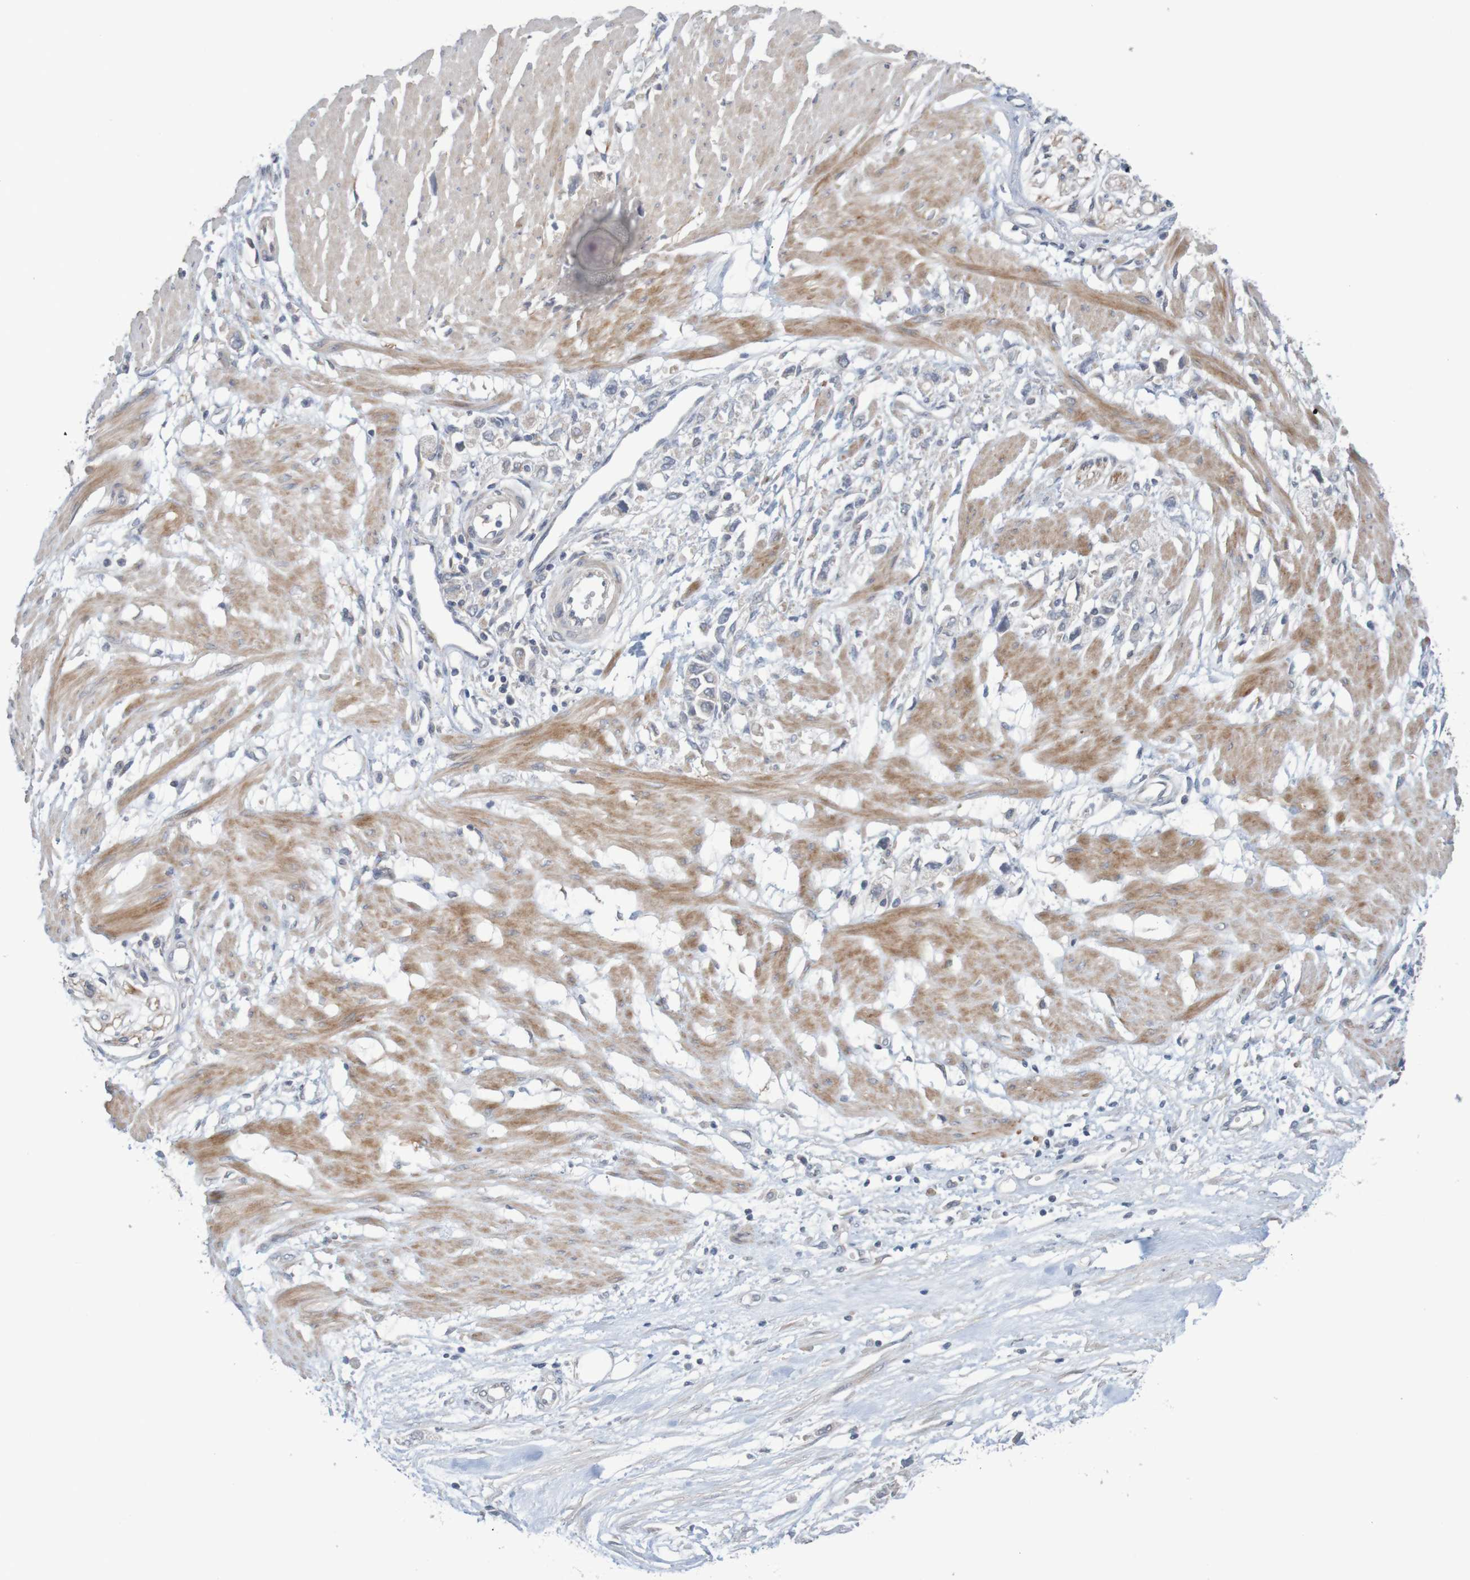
{"staining": {"intensity": "negative", "quantity": "none", "location": "none"}, "tissue": "stomach cancer", "cell_type": "Tumor cells", "image_type": "cancer", "snomed": [{"axis": "morphology", "description": "Adenocarcinoma, NOS"}, {"axis": "topography", "description": "Stomach"}], "caption": "An IHC photomicrograph of adenocarcinoma (stomach) is shown. There is no staining in tumor cells of adenocarcinoma (stomach).", "gene": "ANKK1", "patient": {"sex": "female", "age": 59}}